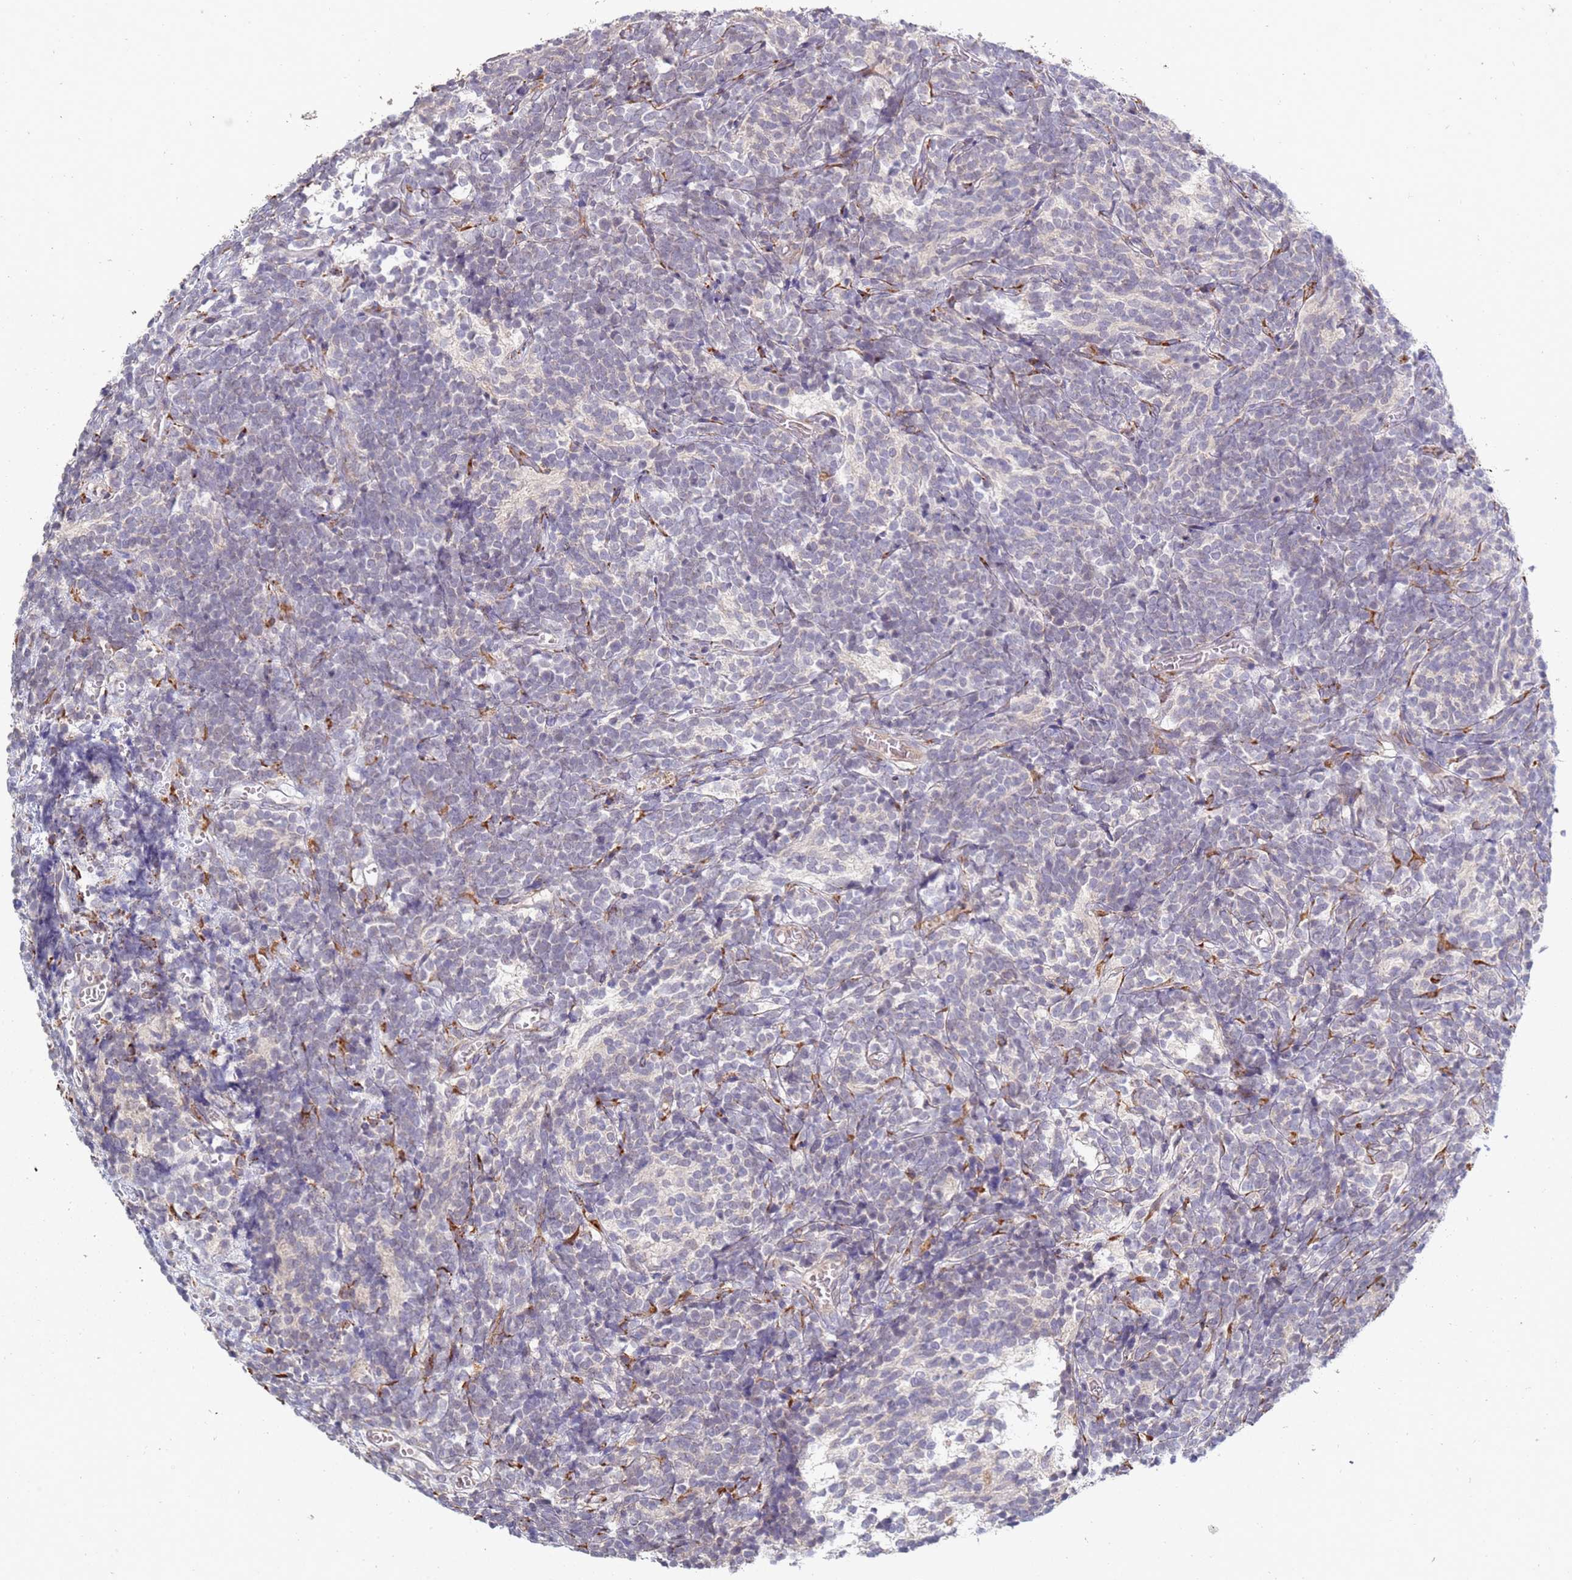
{"staining": {"intensity": "negative", "quantity": "none", "location": "none"}, "tissue": "glioma", "cell_type": "Tumor cells", "image_type": "cancer", "snomed": [{"axis": "morphology", "description": "Glioma, malignant, Low grade"}, {"axis": "topography", "description": "Brain"}], "caption": "Protein analysis of malignant glioma (low-grade) exhibits no significant expression in tumor cells.", "gene": "VRK2", "patient": {"sex": "female", "age": 1}}